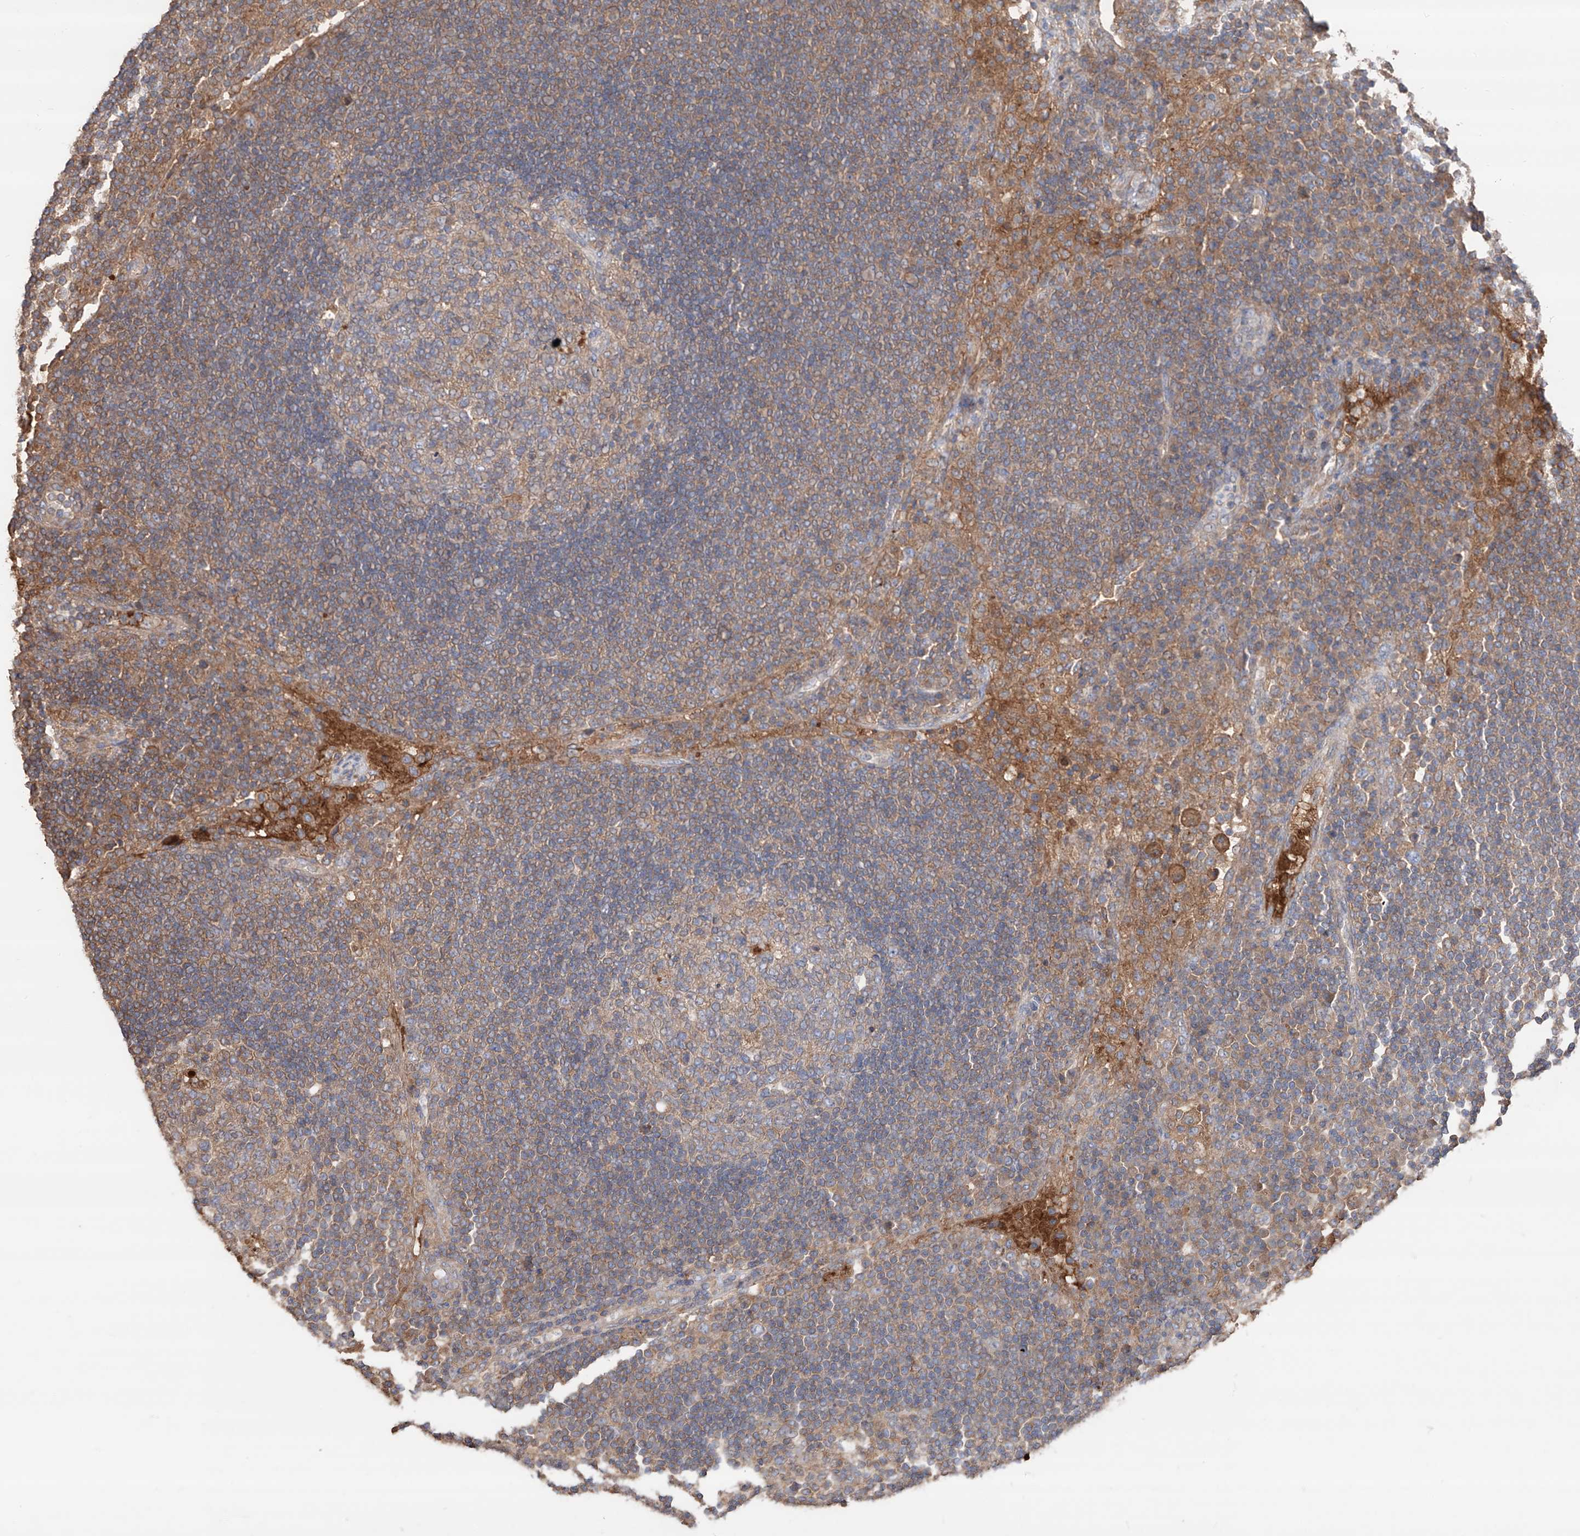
{"staining": {"intensity": "weak", "quantity": "25%-75%", "location": "cytoplasmic/membranous"}, "tissue": "lymph node", "cell_type": "Germinal center cells", "image_type": "normal", "snomed": [{"axis": "morphology", "description": "Normal tissue, NOS"}, {"axis": "topography", "description": "Lymph node"}], "caption": "DAB (3,3'-diaminobenzidine) immunohistochemical staining of normal lymph node displays weak cytoplasmic/membranous protein expression in about 25%-75% of germinal center cells. (DAB = brown stain, brightfield microscopy at high magnification).", "gene": "EDN1", "patient": {"sex": "female", "age": 53}}